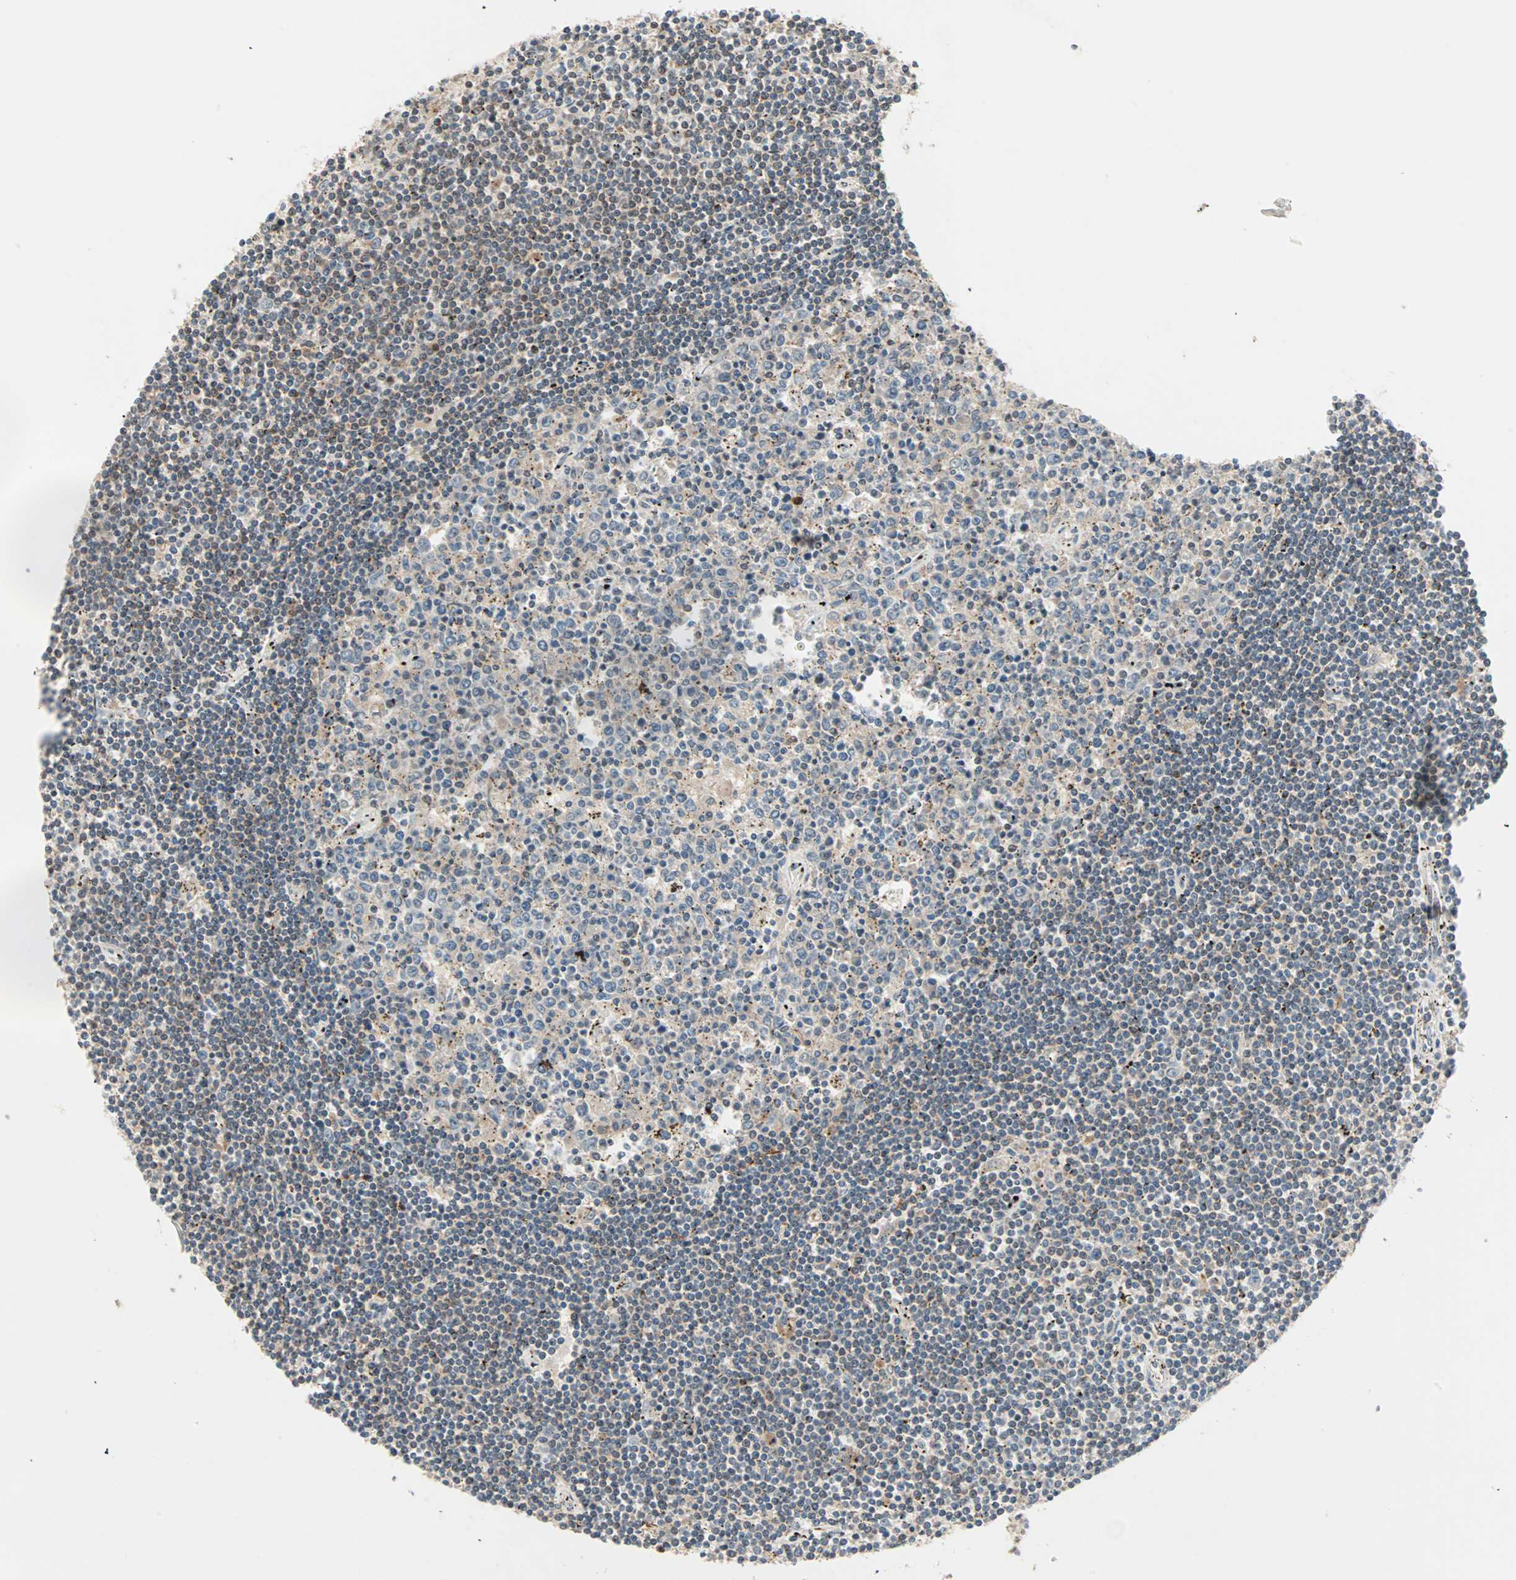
{"staining": {"intensity": "weak", "quantity": "<25%", "location": "cytoplasmic/membranous"}, "tissue": "lymphoma", "cell_type": "Tumor cells", "image_type": "cancer", "snomed": [{"axis": "morphology", "description": "Malignant lymphoma, non-Hodgkin's type, Low grade"}, {"axis": "topography", "description": "Spleen"}], "caption": "IHC micrograph of lymphoma stained for a protein (brown), which demonstrates no expression in tumor cells.", "gene": "PROS1", "patient": {"sex": "male", "age": 76}}